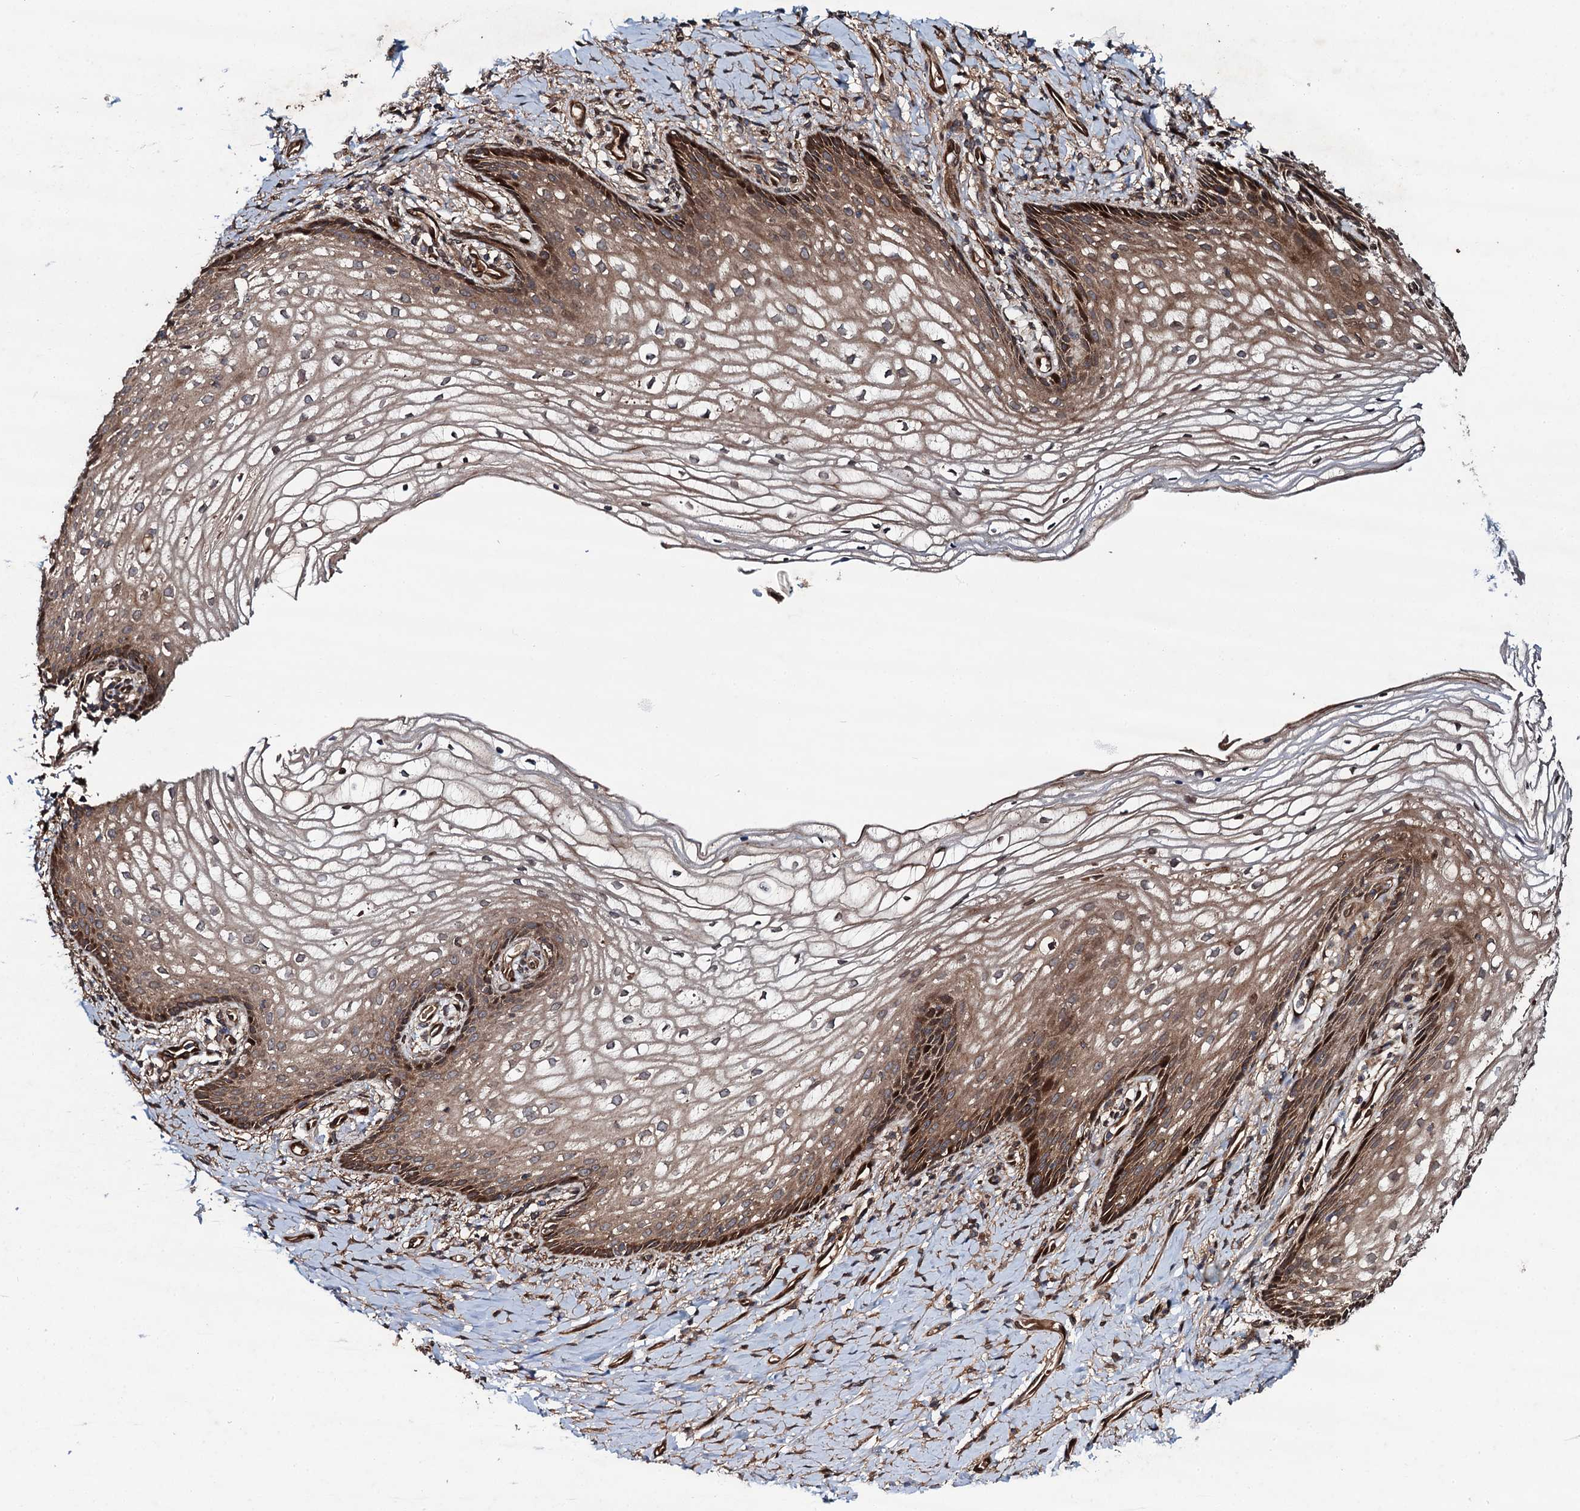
{"staining": {"intensity": "moderate", "quantity": ">75%", "location": "cytoplasmic/membranous"}, "tissue": "vagina", "cell_type": "Squamous epithelial cells", "image_type": "normal", "snomed": [{"axis": "morphology", "description": "Normal tissue, NOS"}, {"axis": "topography", "description": "Vagina"}], "caption": "Immunohistochemical staining of unremarkable human vagina displays >75% levels of moderate cytoplasmic/membranous protein staining in about >75% of squamous epithelial cells.", "gene": "RHOBTB1", "patient": {"sex": "female", "age": 60}}